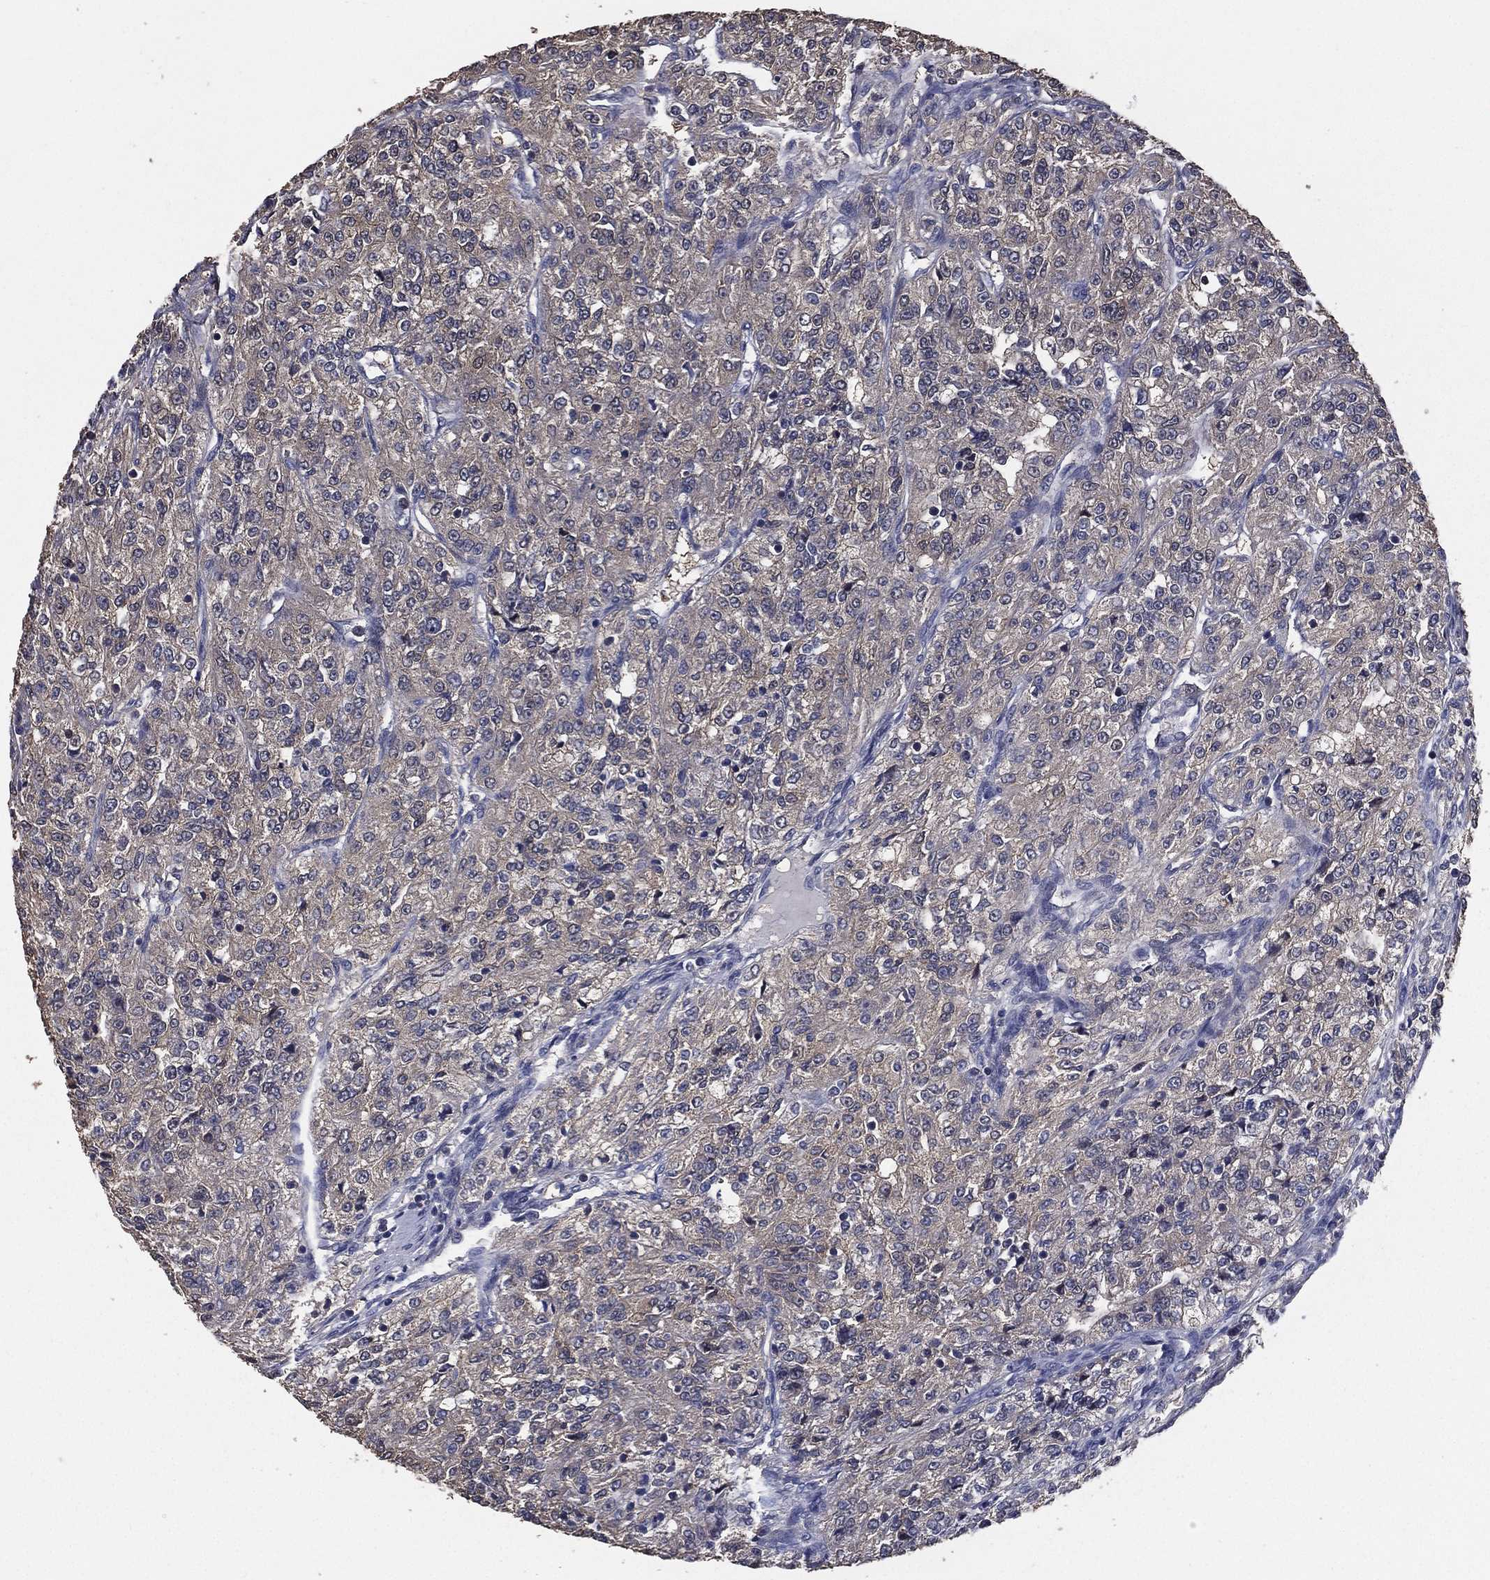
{"staining": {"intensity": "negative", "quantity": "none", "location": "none"}, "tissue": "renal cancer", "cell_type": "Tumor cells", "image_type": "cancer", "snomed": [{"axis": "morphology", "description": "Adenocarcinoma, NOS"}, {"axis": "topography", "description": "Kidney"}], "caption": "DAB immunohistochemical staining of renal cancer (adenocarcinoma) exhibits no significant positivity in tumor cells.", "gene": "PCNT", "patient": {"sex": "female", "age": 63}}